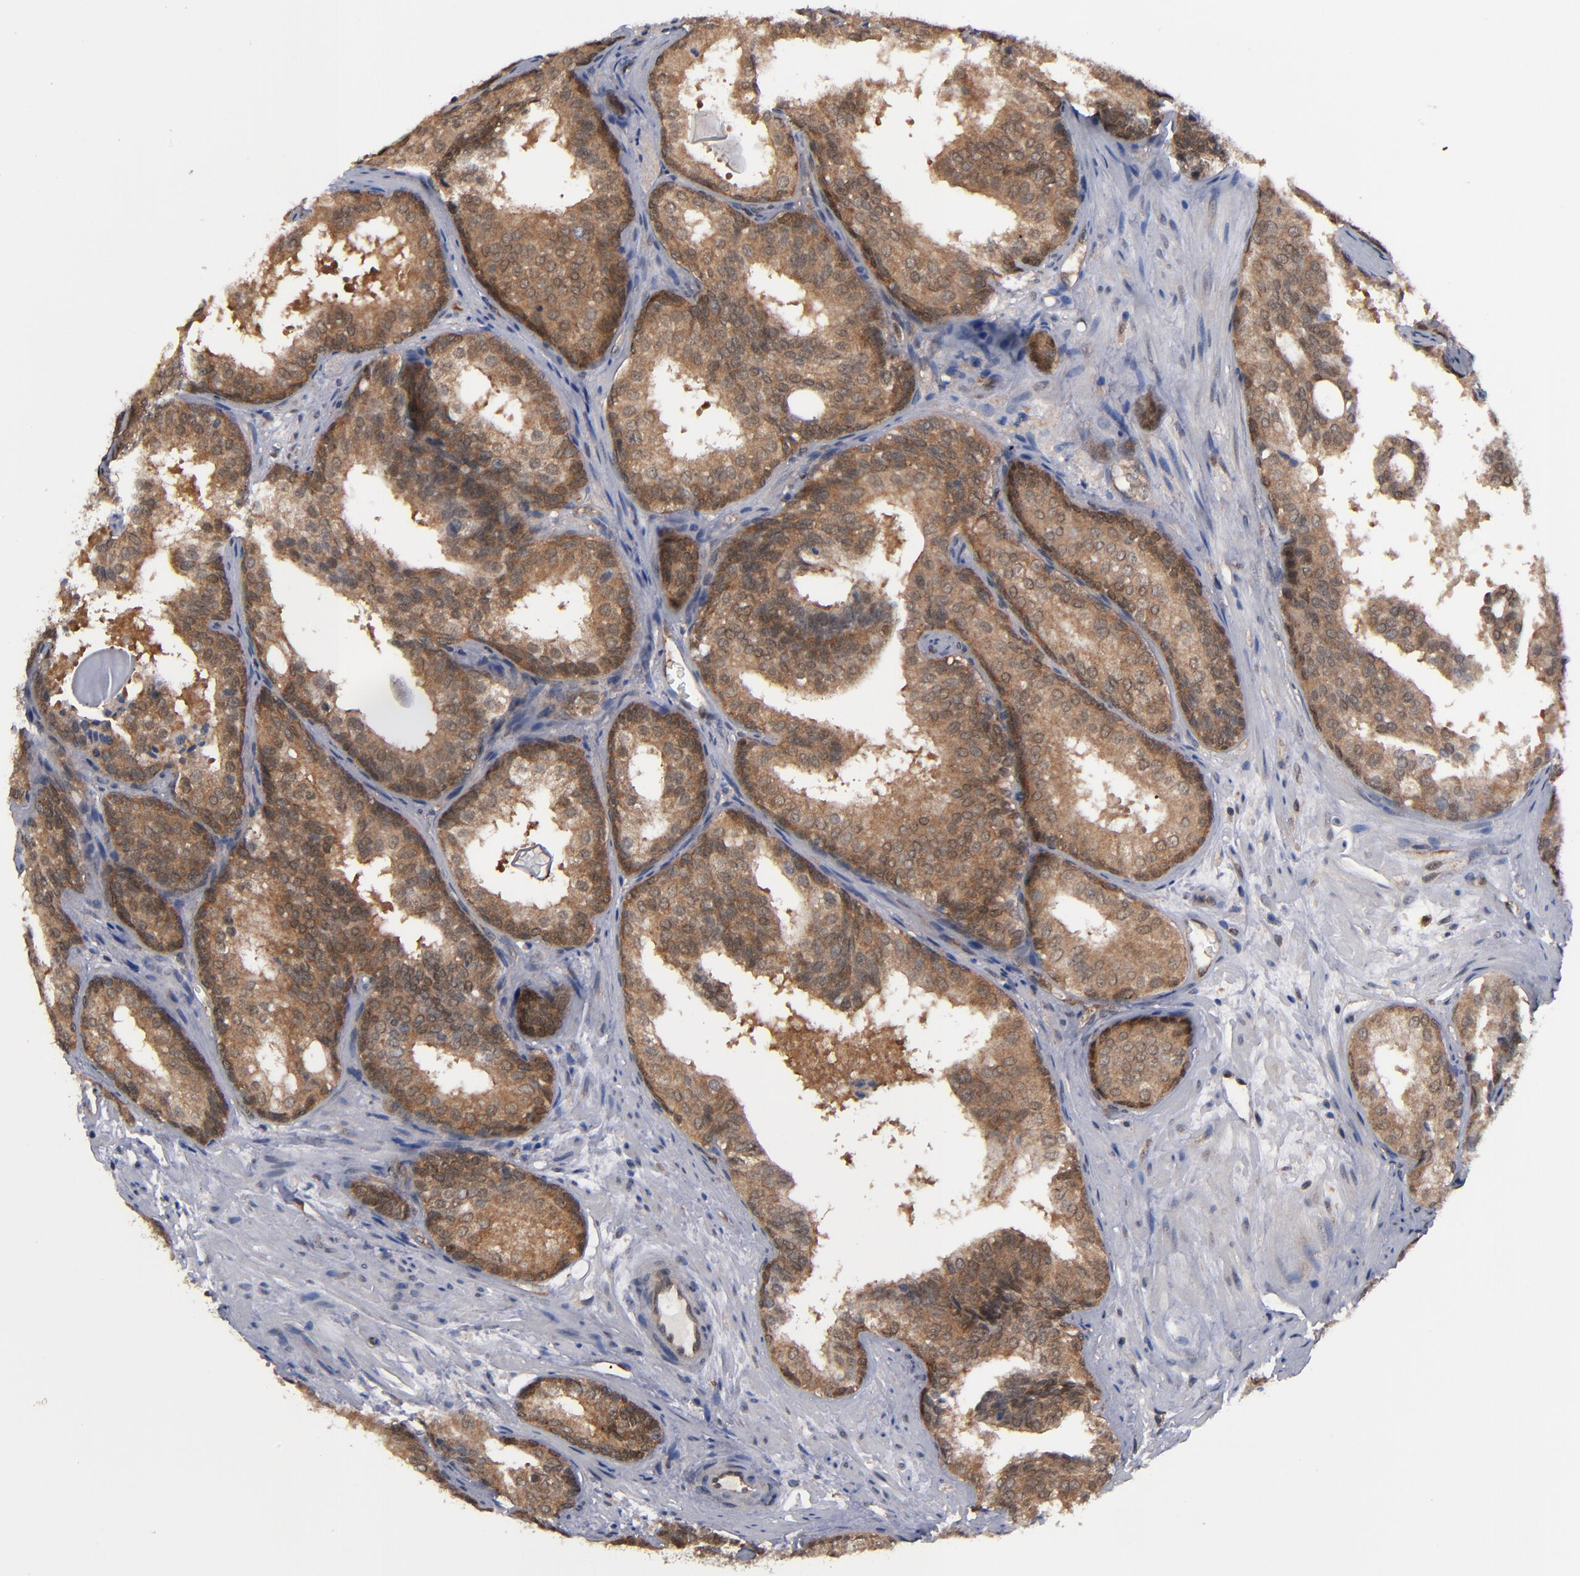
{"staining": {"intensity": "strong", "quantity": ">75%", "location": "cytoplasmic/membranous"}, "tissue": "prostate cancer", "cell_type": "Tumor cells", "image_type": "cancer", "snomed": [{"axis": "morphology", "description": "Adenocarcinoma, Low grade"}, {"axis": "topography", "description": "Prostate"}], "caption": "Protein expression analysis of human adenocarcinoma (low-grade) (prostate) reveals strong cytoplasmic/membranous positivity in approximately >75% of tumor cells.", "gene": "ALG13", "patient": {"sex": "male", "age": 69}}